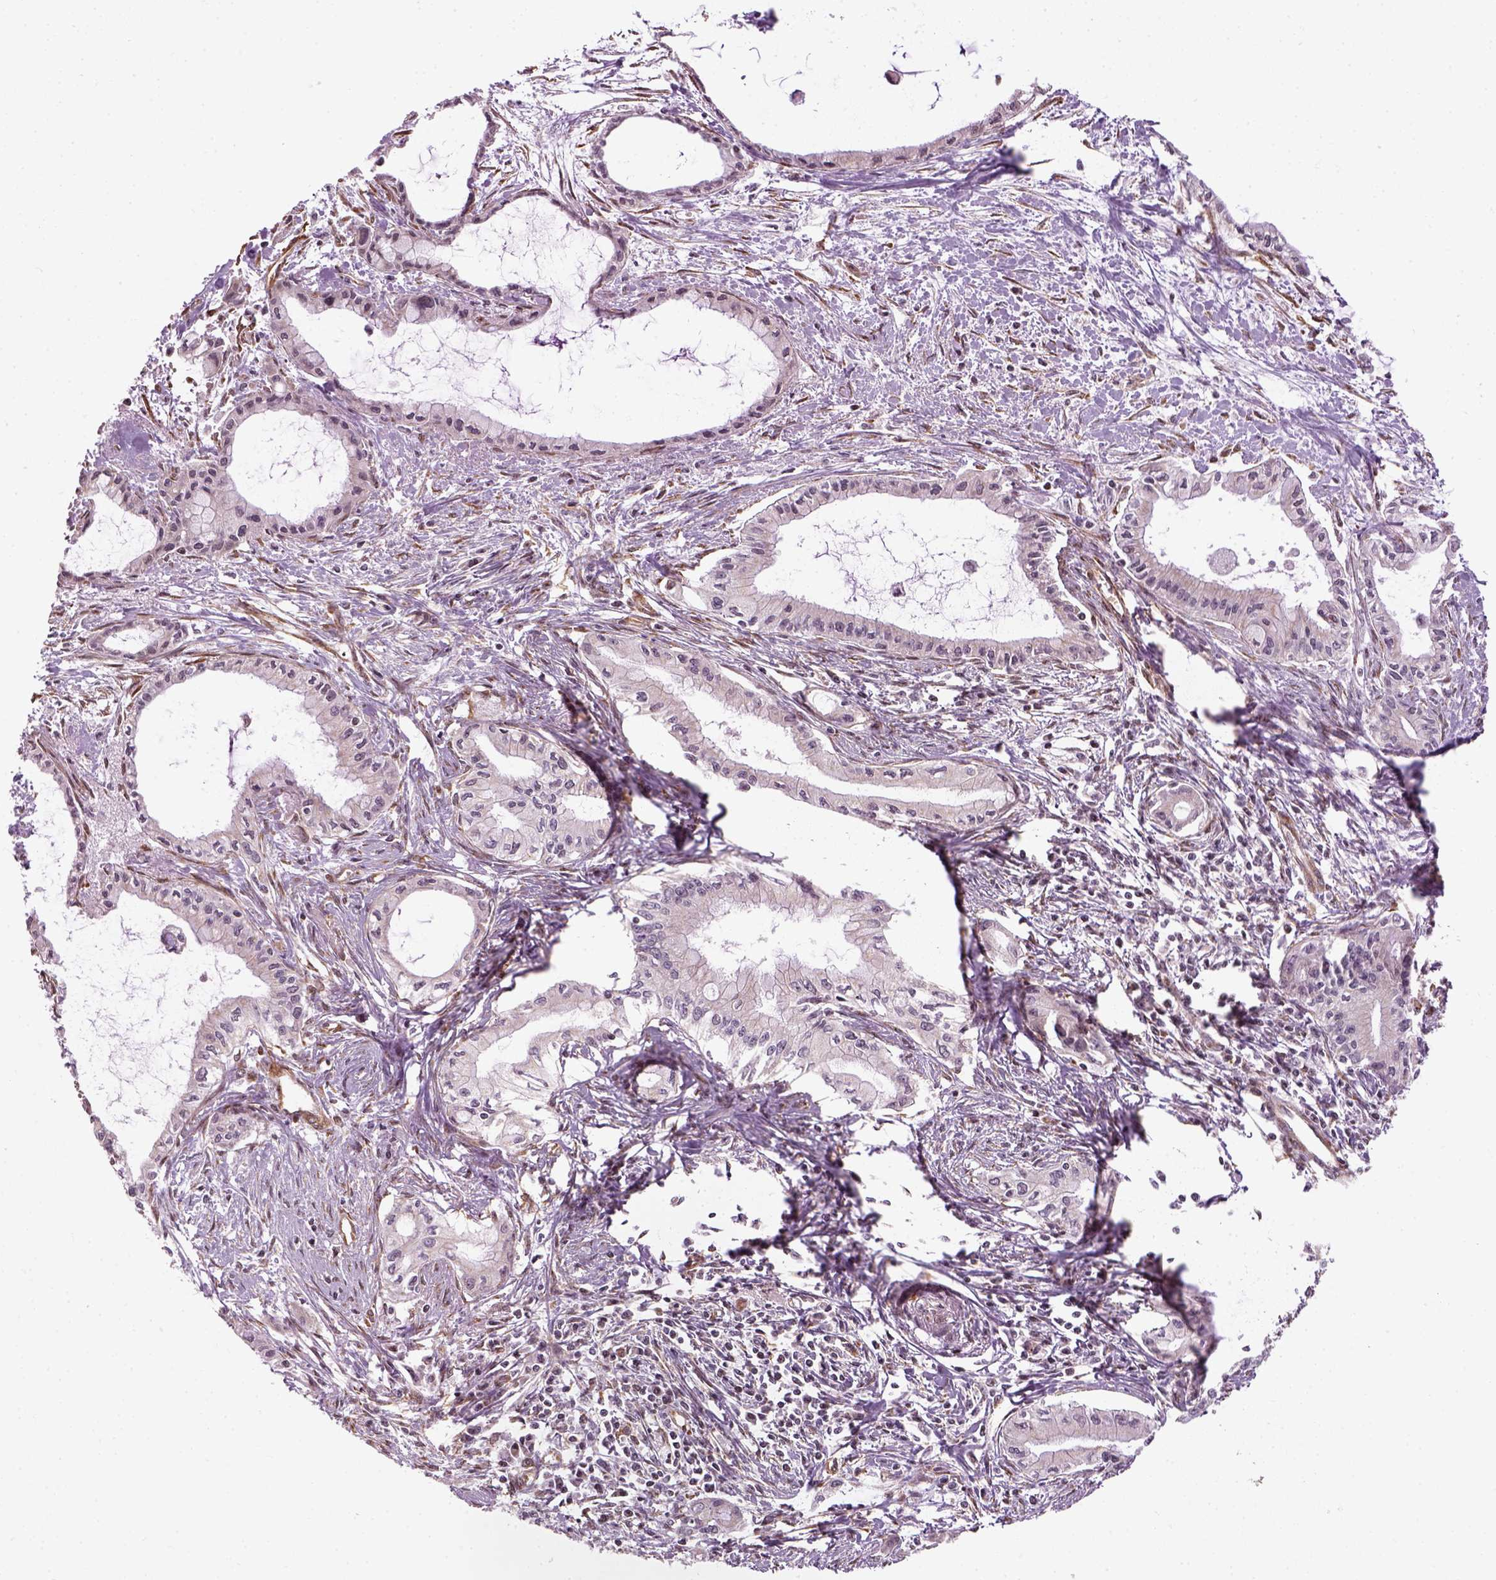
{"staining": {"intensity": "negative", "quantity": "none", "location": "none"}, "tissue": "pancreatic cancer", "cell_type": "Tumor cells", "image_type": "cancer", "snomed": [{"axis": "morphology", "description": "Adenocarcinoma, NOS"}, {"axis": "topography", "description": "Pancreas"}], "caption": "Immunohistochemistry (IHC) of human adenocarcinoma (pancreatic) displays no staining in tumor cells. (Brightfield microscopy of DAB (3,3'-diaminobenzidine) immunohistochemistry (IHC) at high magnification).", "gene": "XK", "patient": {"sex": "male", "age": 48}}